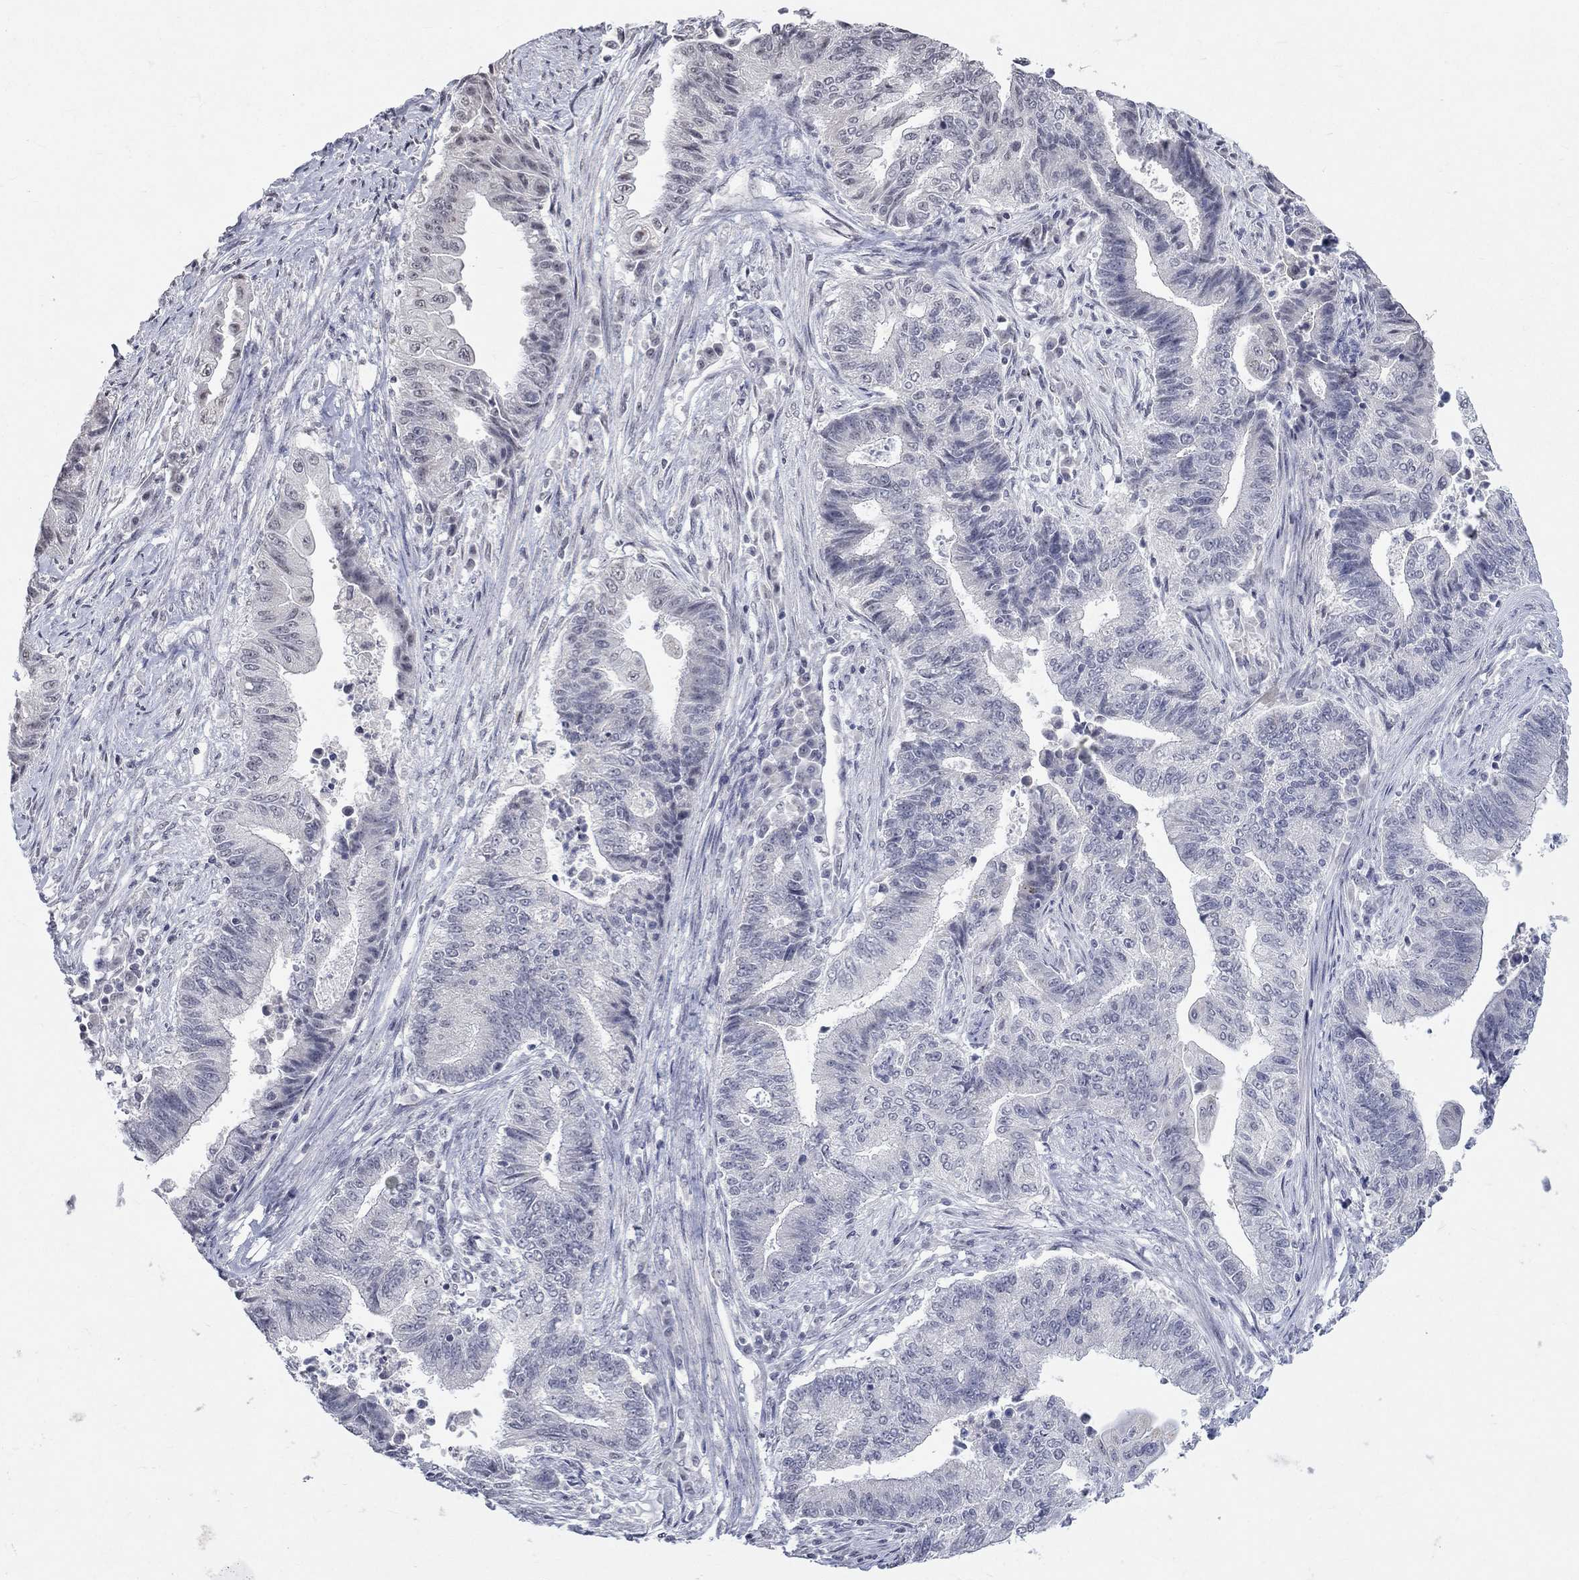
{"staining": {"intensity": "negative", "quantity": "none", "location": "none"}, "tissue": "endometrial cancer", "cell_type": "Tumor cells", "image_type": "cancer", "snomed": [{"axis": "morphology", "description": "Adenocarcinoma, NOS"}, {"axis": "topography", "description": "Uterus"}, {"axis": "topography", "description": "Endometrium"}], "caption": "DAB (3,3'-diaminobenzidine) immunohistochemical staining of human endometrial adenocarcinoma demonstrates no significant staining in tumor cells.", "gene": "TMEM143", "patient": {"sex": "female", "age": 54}}